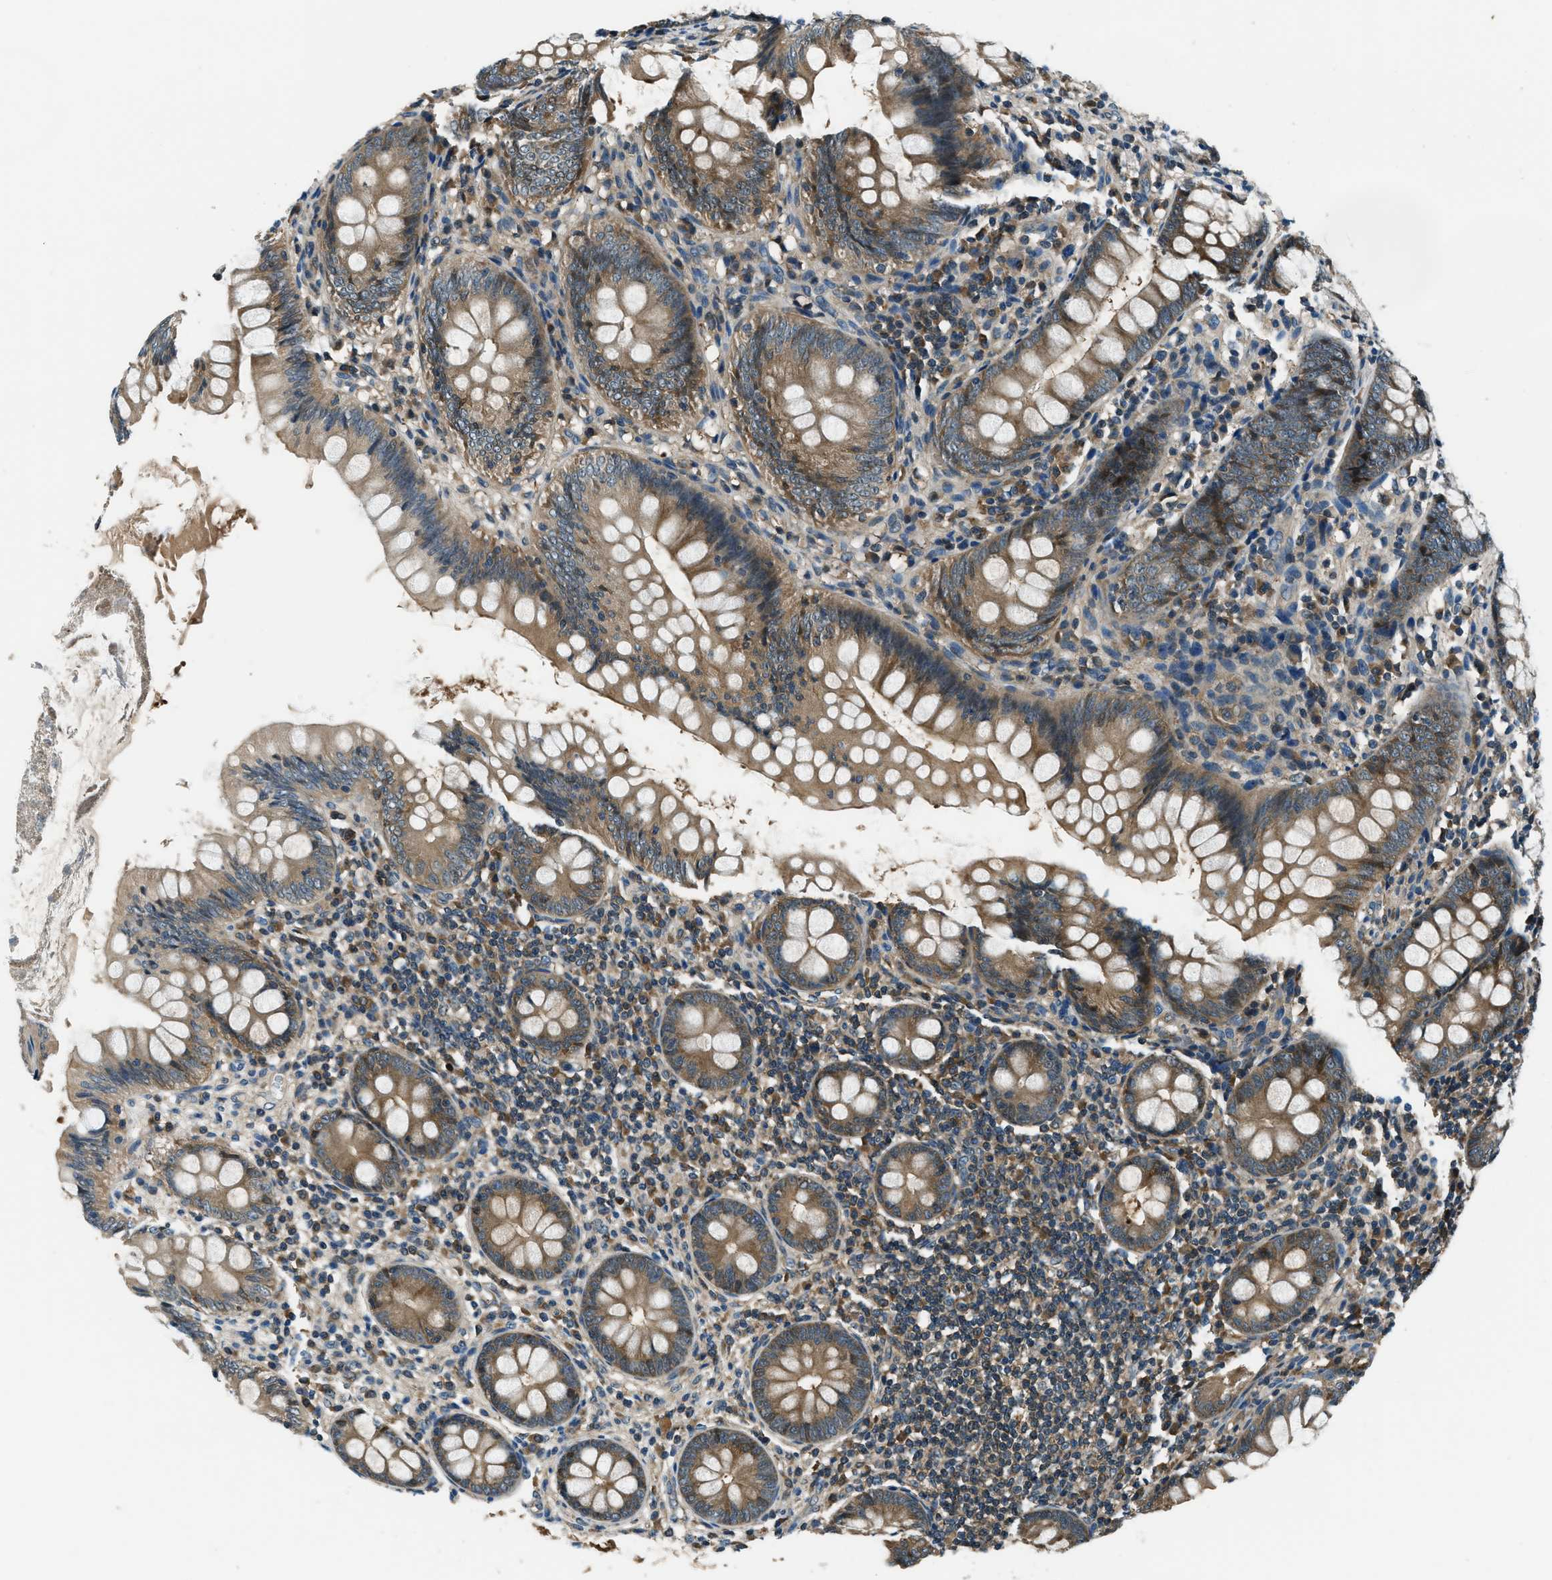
{"staining": {"intensity": "moderate", "quantity": ">75%", "location": "cytoplasmic/membranous"}, "tissue": "appendix", "cell_type": "Glandular cells", "image_type": "normal", "snomed": [{"axis": "morphology", "description": "Normal tissue, NOS"}, {"axis": "topography", "description": "Appendix"}], "caption": "A medium amount of moderate cytoplasmic/membranous staining is present in about >75% of glandular cells in benign appendix.", "gene": "HEBP2", "patient": {"sex": "female", "age": 77}}